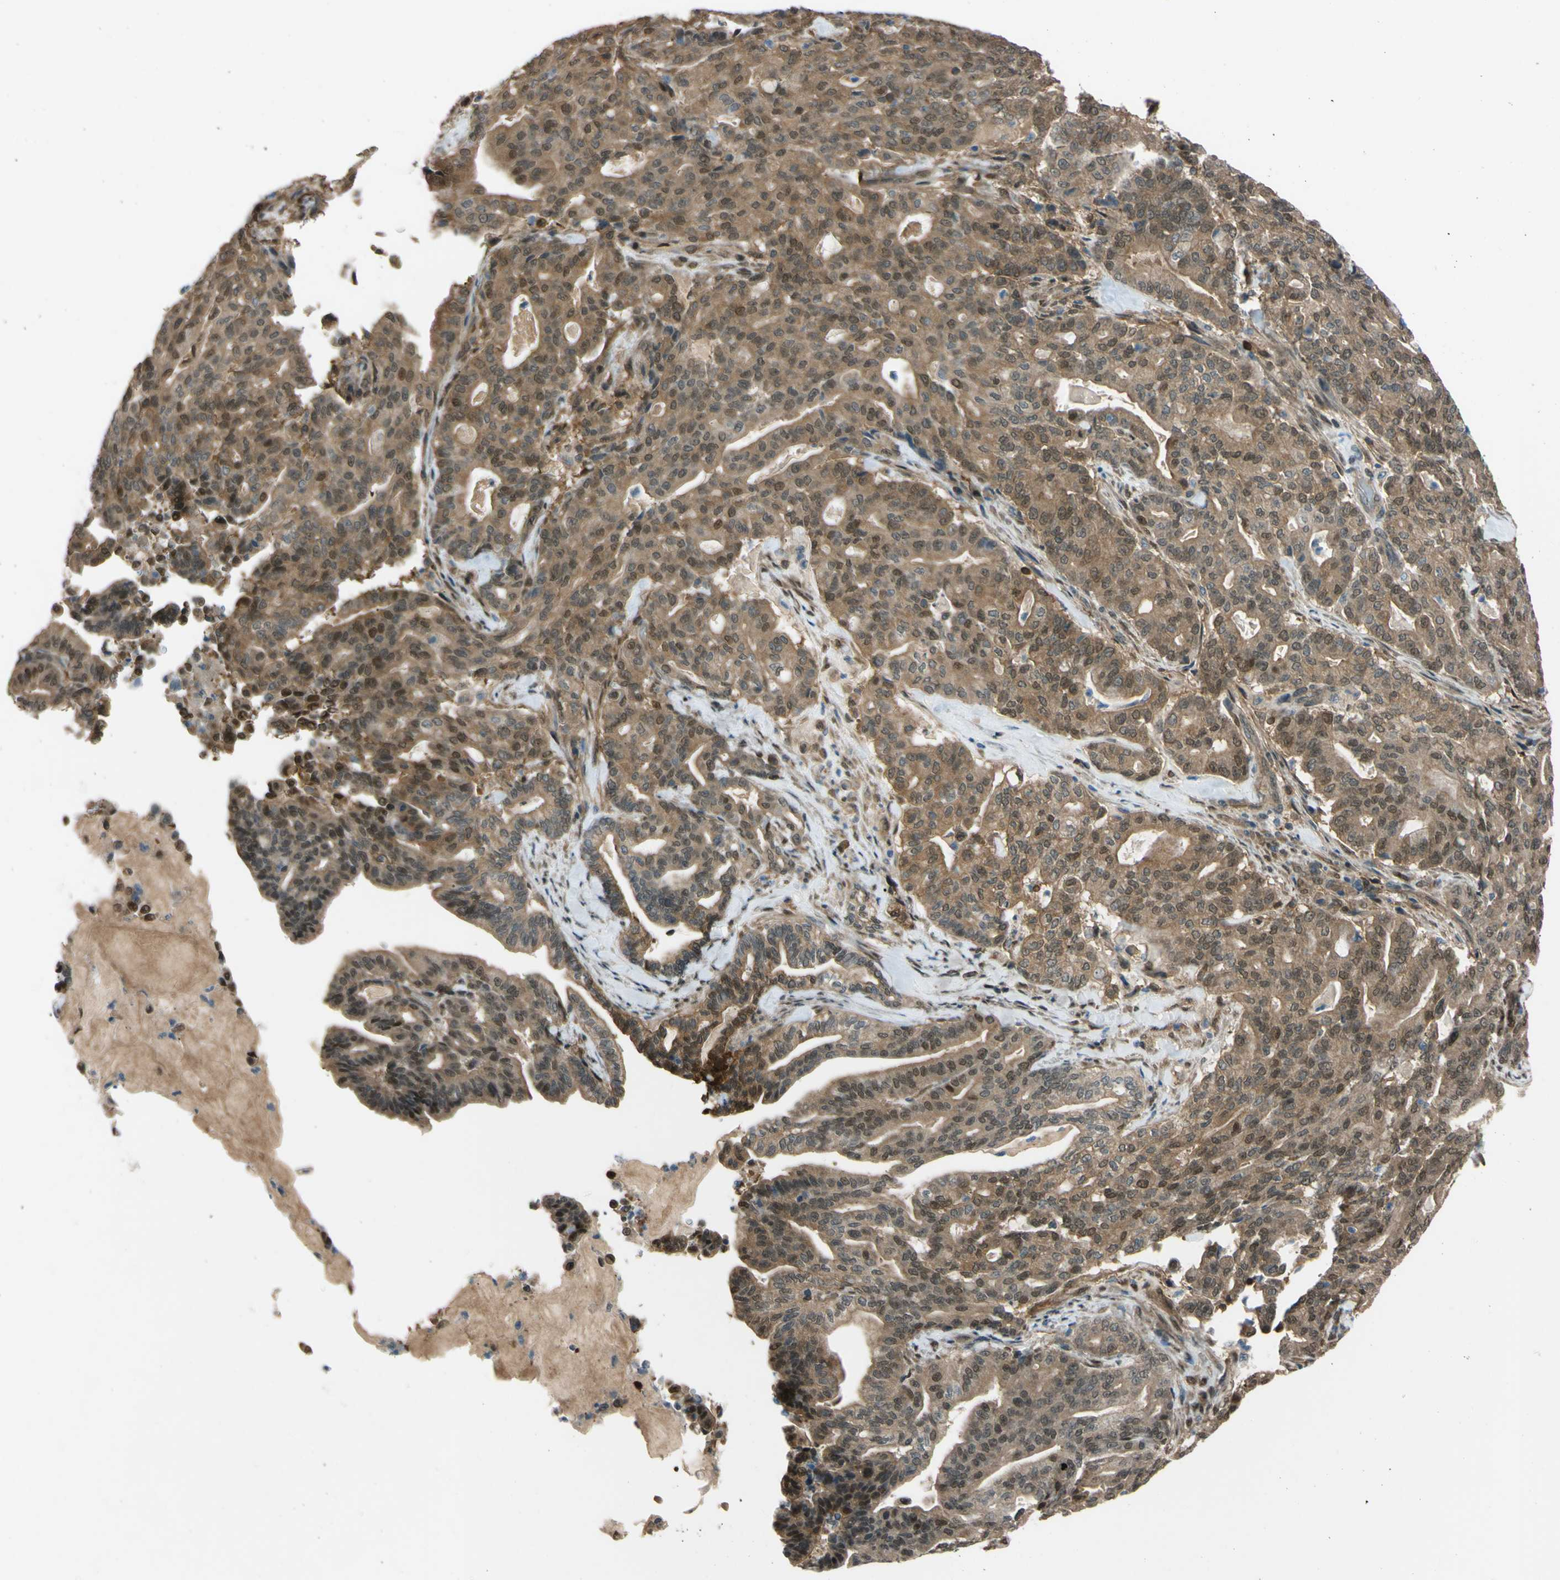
{"staining": {"intensity": "moderate", "quantity": ">75%", "location": "cytoplasmic/membranous"}, "tissue": "pancreatic cancer", "cell_type": "Tumor cells", "image_type": "cancer", "snomed": [{"axis": "morphology", "description": "Adenocarcinoma, NOS"}, {"axis": "topography", "description": "Pancreas"}], "caption": "Adenocarcinoma (pancreatic) stained with DAB IHC reveals medium levels of moderate cytoplasmic/membranous positivity in approximately >75% of tumor cells. Nuclei are stained in blue.", "gene": "YWHAQ", "patient": {"sex": "male", "age": 63}}